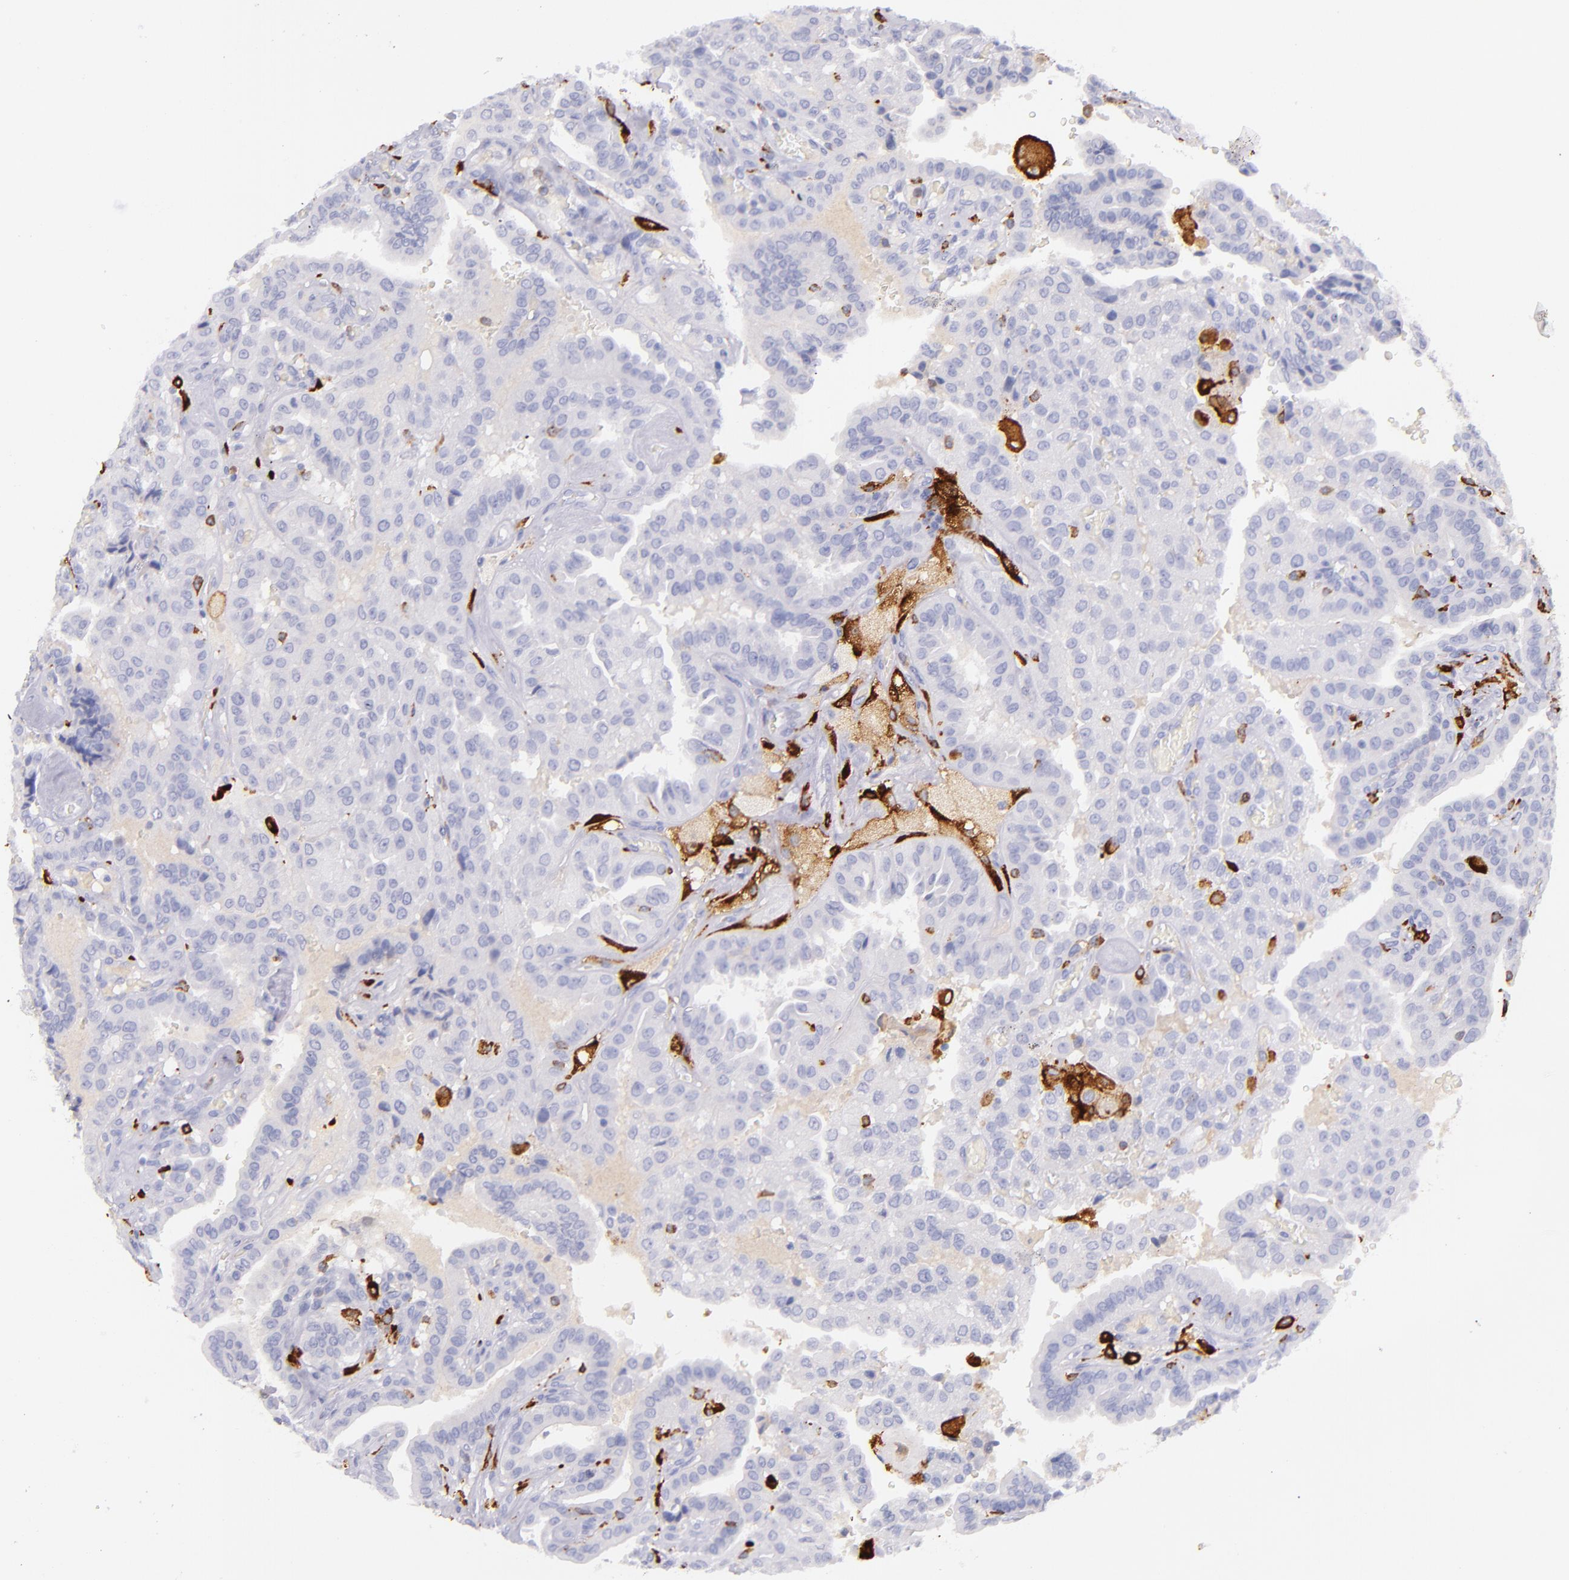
{"staining": {"intensity": "negative", "quantity": "none", "location": "none"}, "tissue": "thyroid cancer", "cell_type": "Tumor cells", "image_type": "cancer", "snomed": [{"axis": "morphology", "description": "Papillary adenocarcinoma, NOS"}, {"axis": "topography", "description": "Thyroid gland"}], "caption": "Immunohistochemistry of human thyroid cancer displays no staining in tumor cells.", "gene": "CD163", "patient": {"sex": "male", "age": 87}}